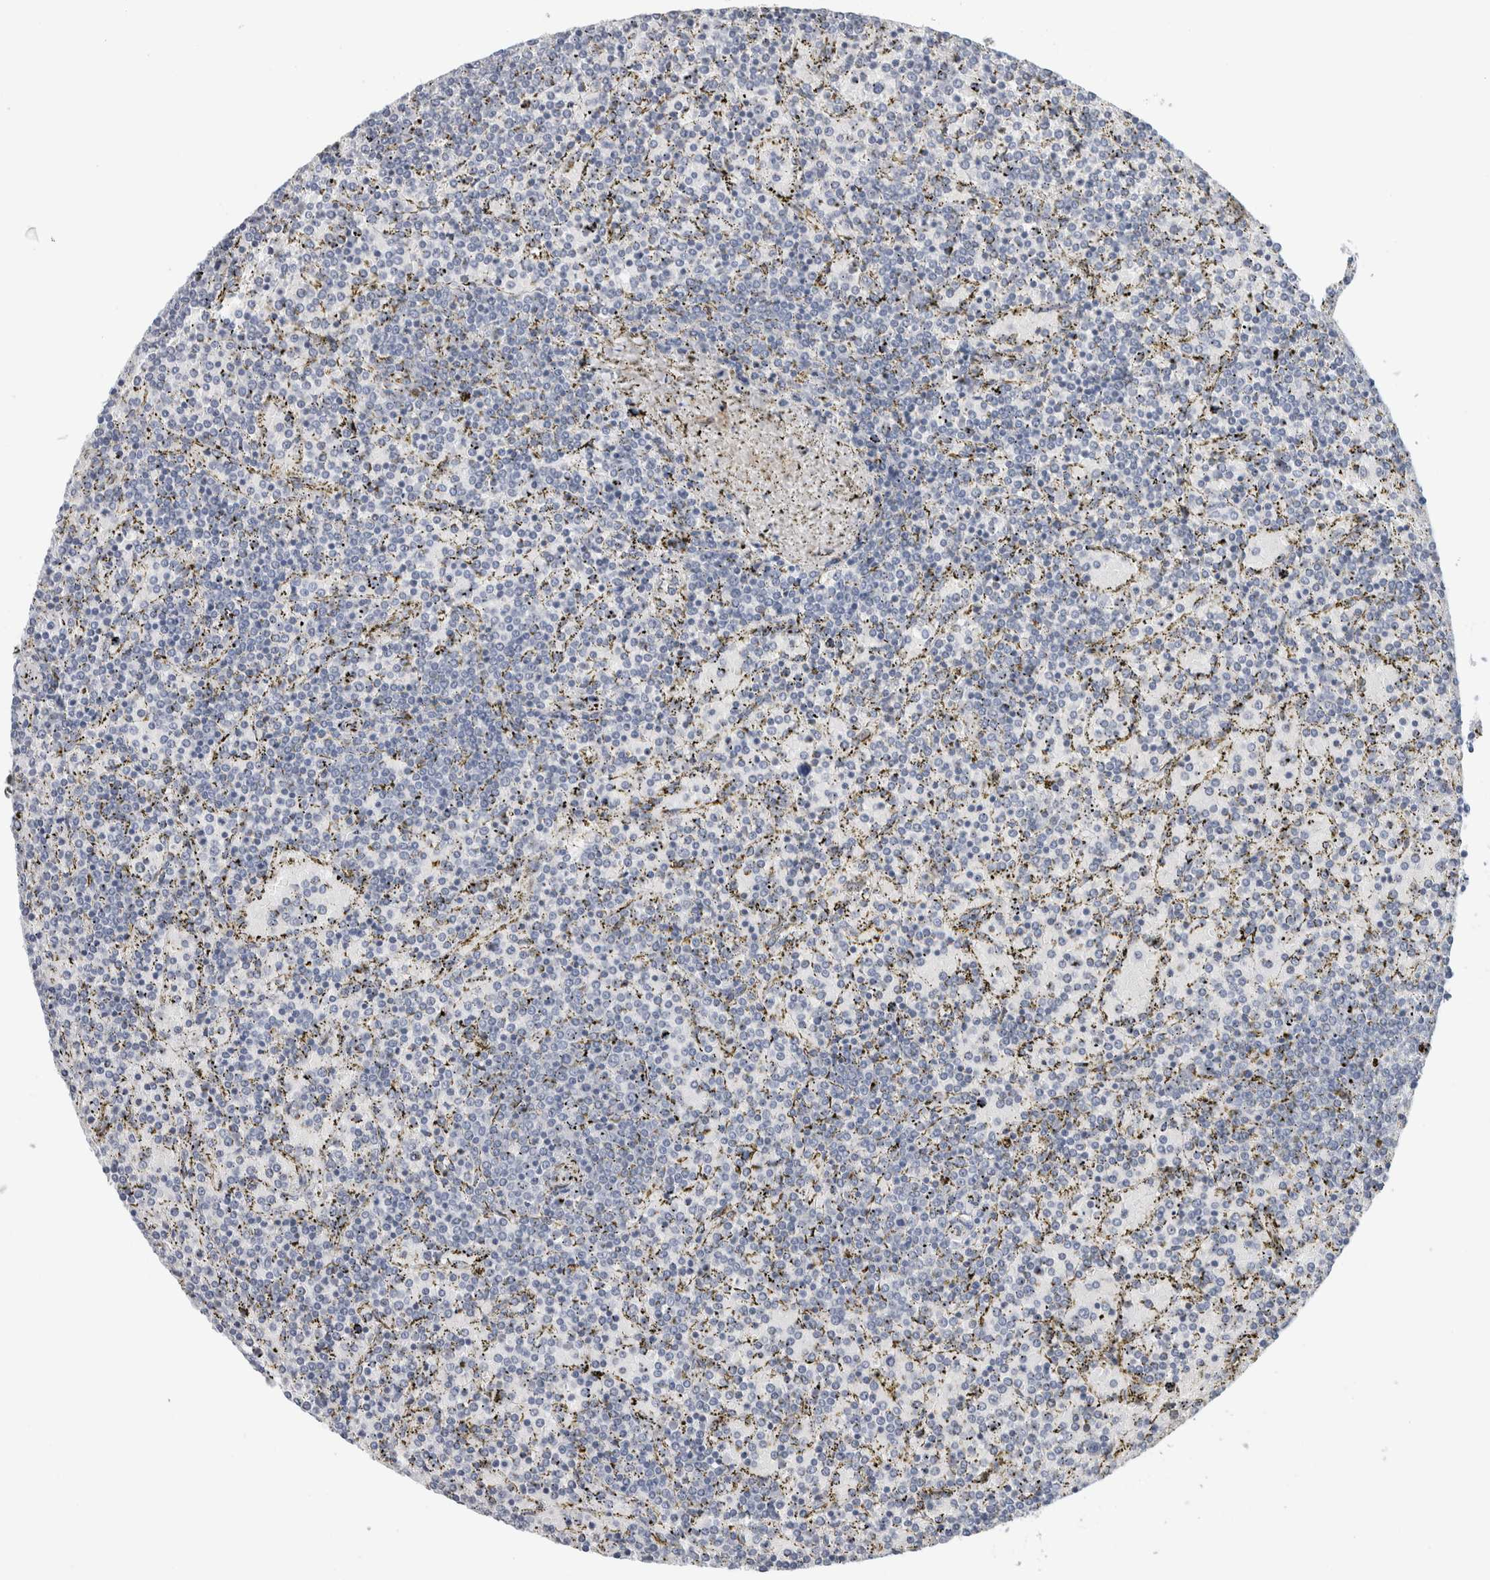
{"staining": {"intensity": "negative", "quantity": "none", "location": "none"}, "tissue": "lymphoma", "cell_type": "Tumor cells", "image_type": "cancer", "snomed": [{"axis": "morphology", "description": "Malignant lymphoma, non-Hodgkin's type, Low grade"}, {"axis": "topography", "description": "Spleen"}], "caption": "A photomicrograph of lymphoma stained for a protein displays no brown staining in tumor cells.", "gene": "SCN2A", "patient": {"sex": "female", "age": 77}}